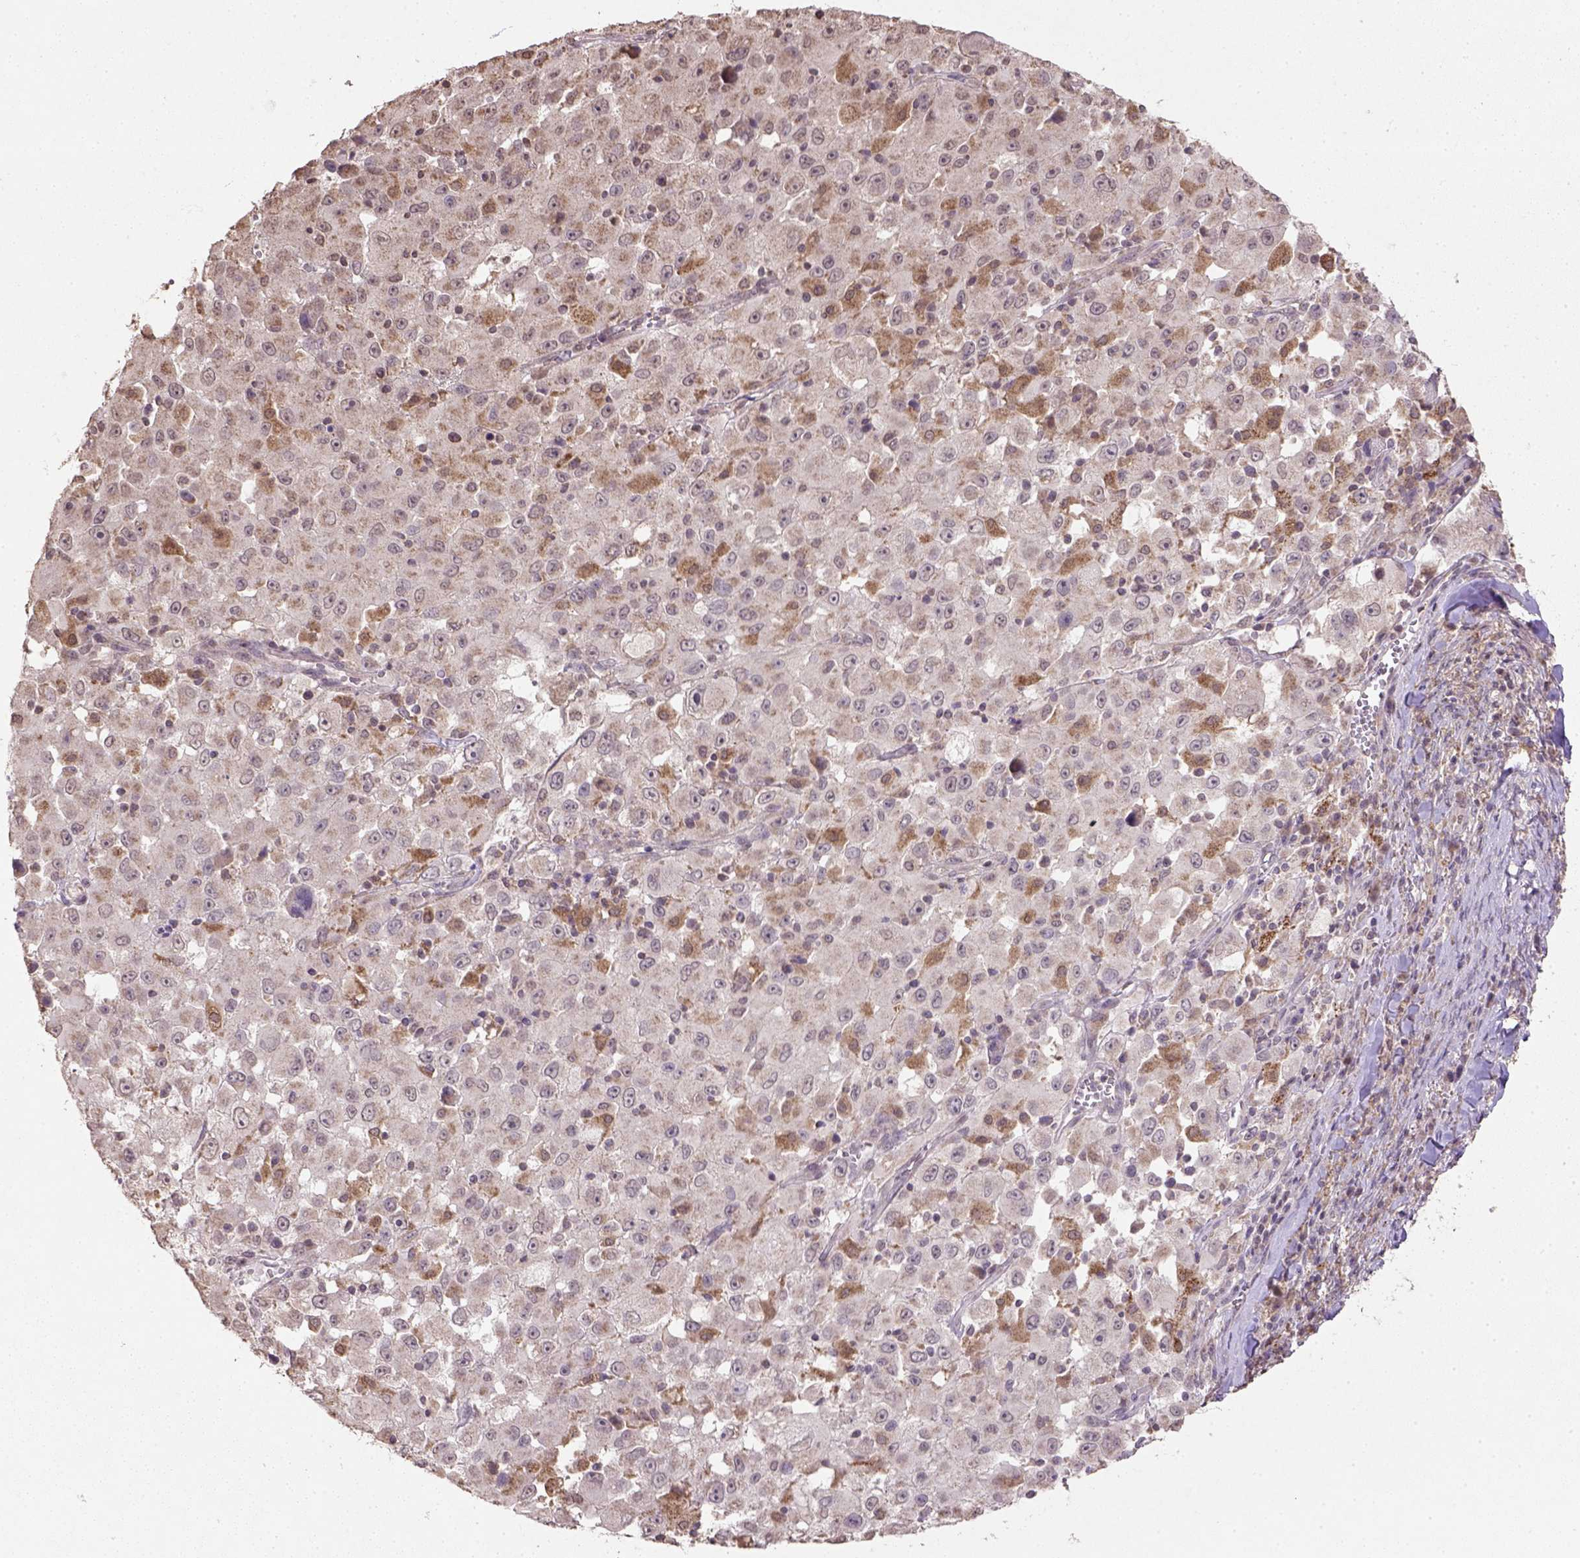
{"staining": {"intensity": "weak", "quantity": ">75%", "location": "cytoplasmic/membranous"}, "tissue": "melanoma", "cell_type": "Tumor cells", "image_type": "cancer", "snomed": [{"axis": "morphology", "description": "Malignant melanoma, Metastatic site"}, {"axis": "topography", "description": "Soft tissue"}], "caption": "This image exhibits immunohistochemistry staining of melanoma, with low weak cytoplasmic/membranous positivity in approximately >75% of tumor cells.", "gene": "NUDT10", "patient": {"sex": "male", "age": 50}}